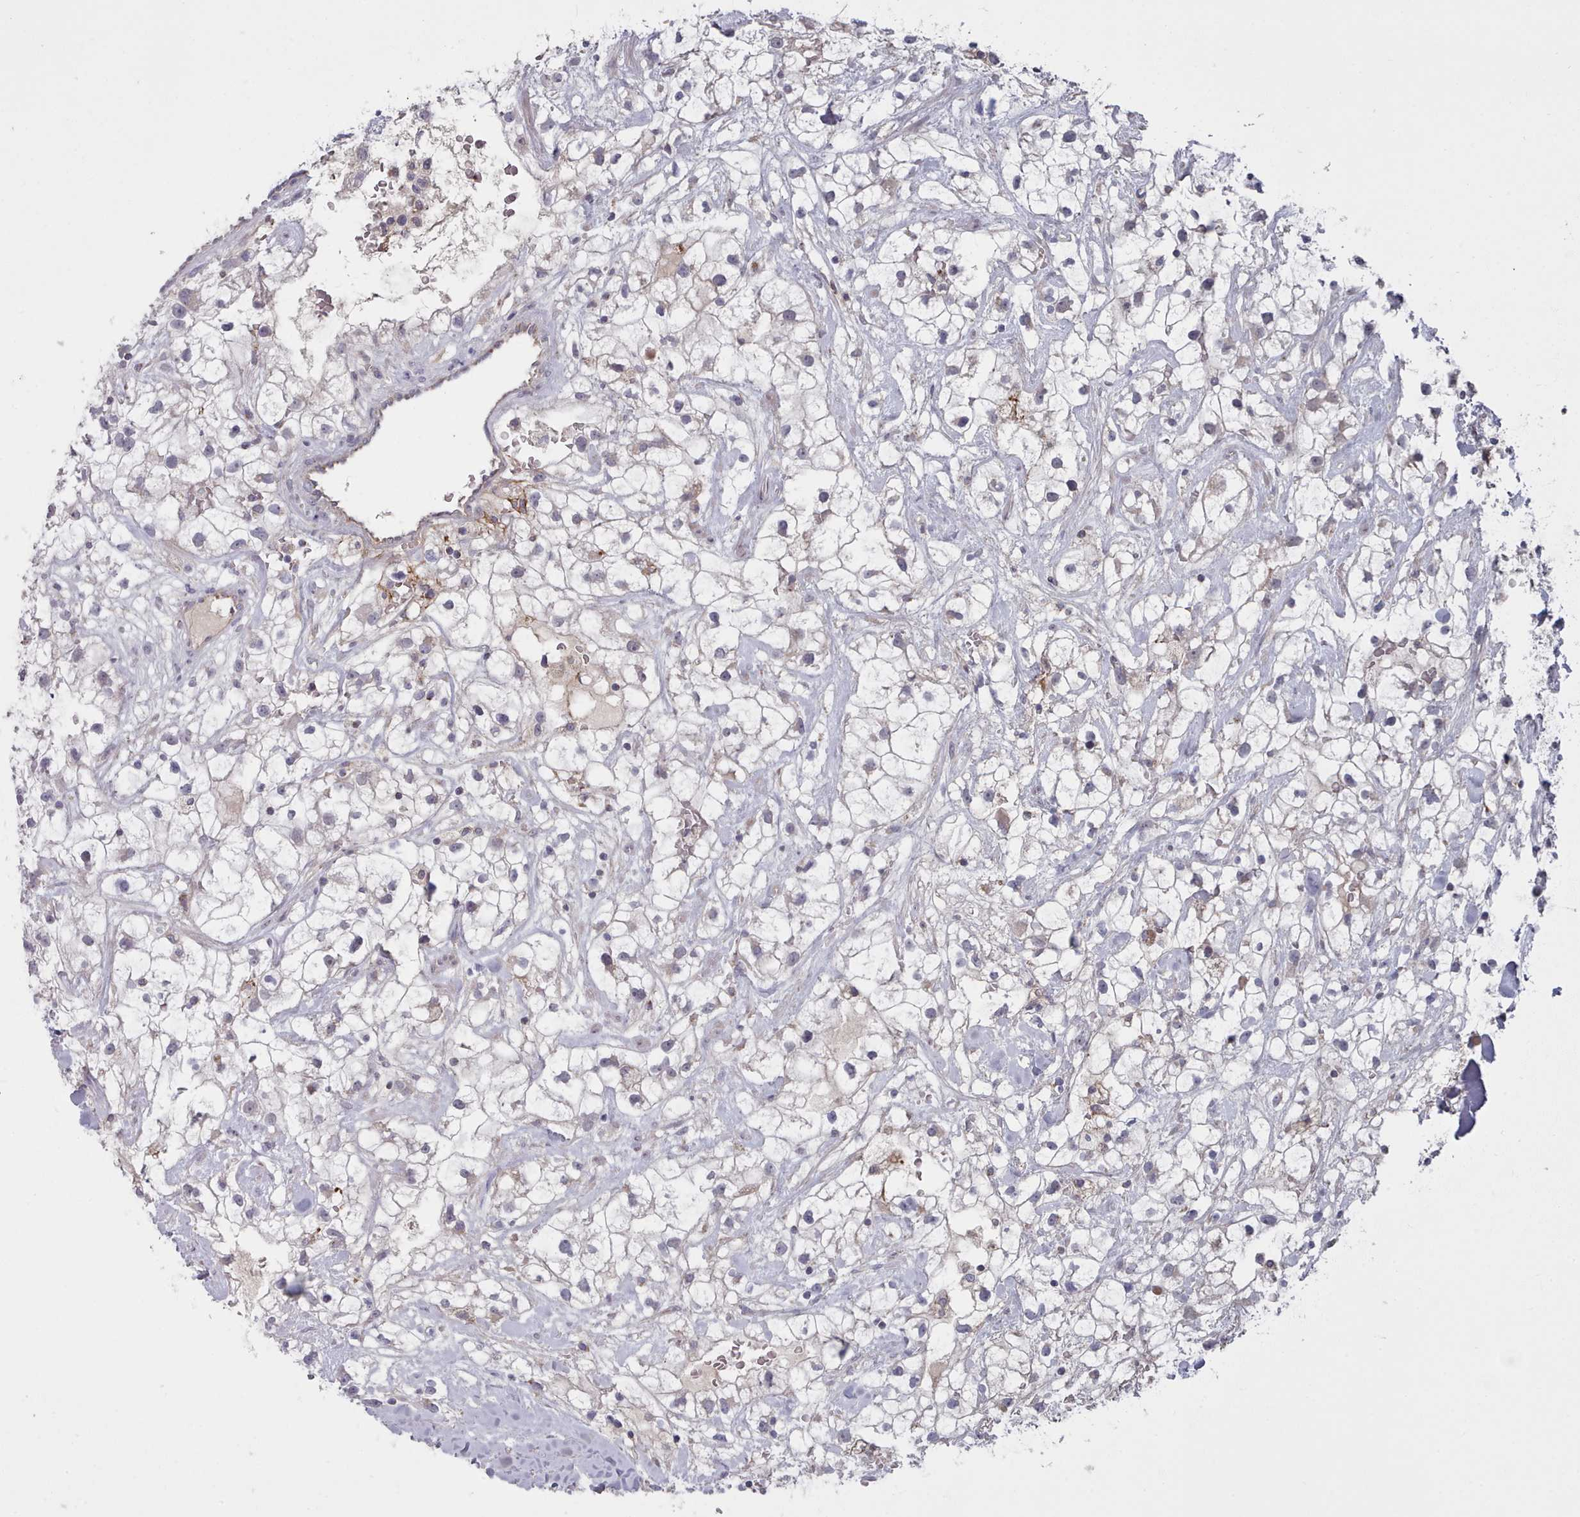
{"staining": {"intensity": "negative", "quantity": "none", "location": "none"}, "tissue": "renal cancer", "cell_type": "Tumor cells", "image_type": "cancer", "snomed": [{"axis": "morphology", "description": "Adenocarcinoma, NOS"}, {"axis": "topography", "description": "Kidney"}], "caption": "This is an immunohistochemistry (IHC) histopathology image of human renal cancer (adenocarcinoma). There is no expression in tumor cells.", "gene": "TRARG1", "patient": {"sex": "male", "age": 59}}